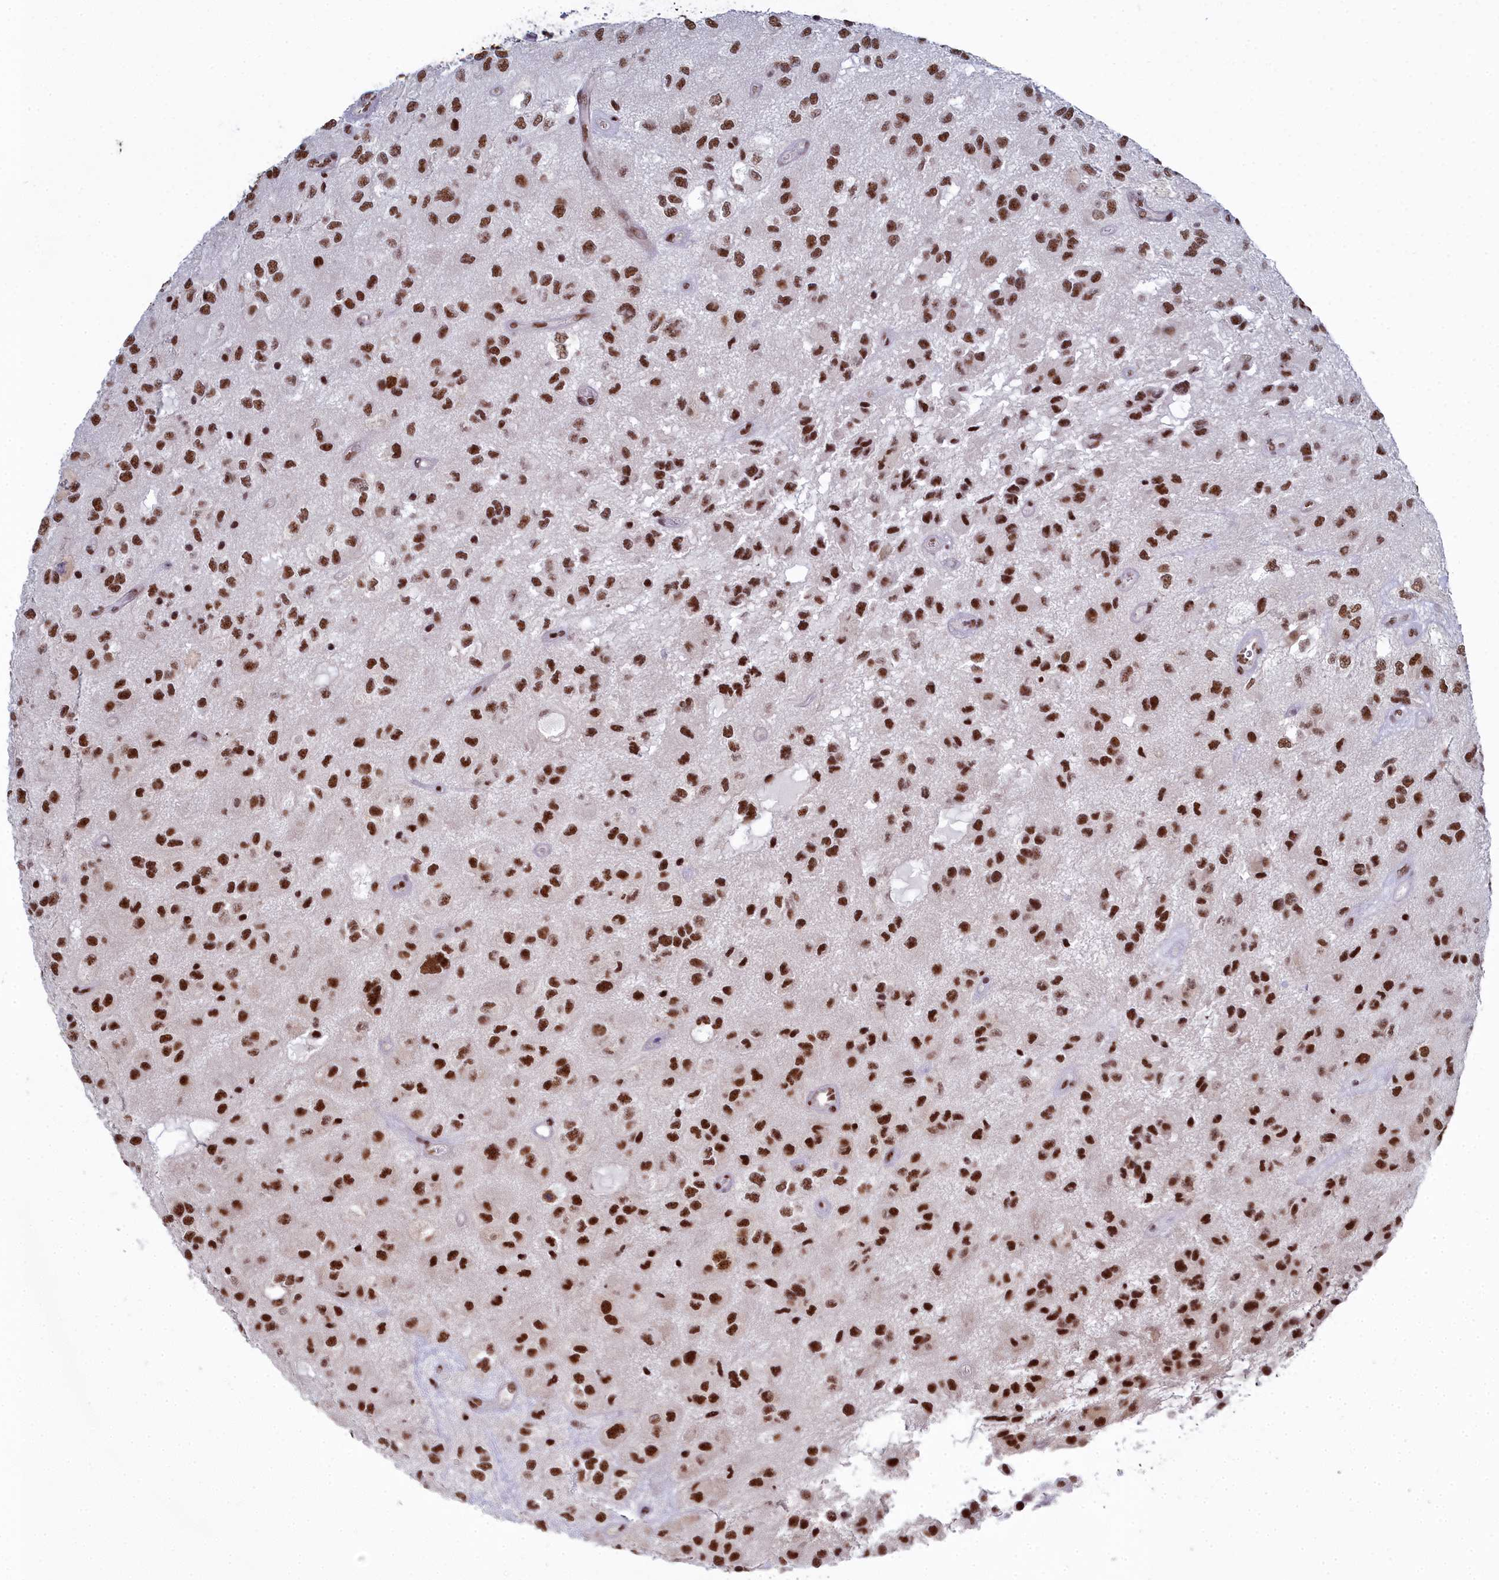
{"staining": {"intensity": "strong", "quantity": ">75%", "location": "nuclear"}, "tissue": "glioma", "cell_type": "Tumor cells", "image_type": "cancer", "snomed": [{"axis": "morphology", "description": "Glioma, malignant, Low grade"}, {"axis": "topography", "description": "Brain"}], "caption": "Strong nuclear staining for a protein is identified in about >75% of tumor cells of glioma using IHC.", "gene": "SF3B3", "patient": {"sex": "male", "age": 66}}